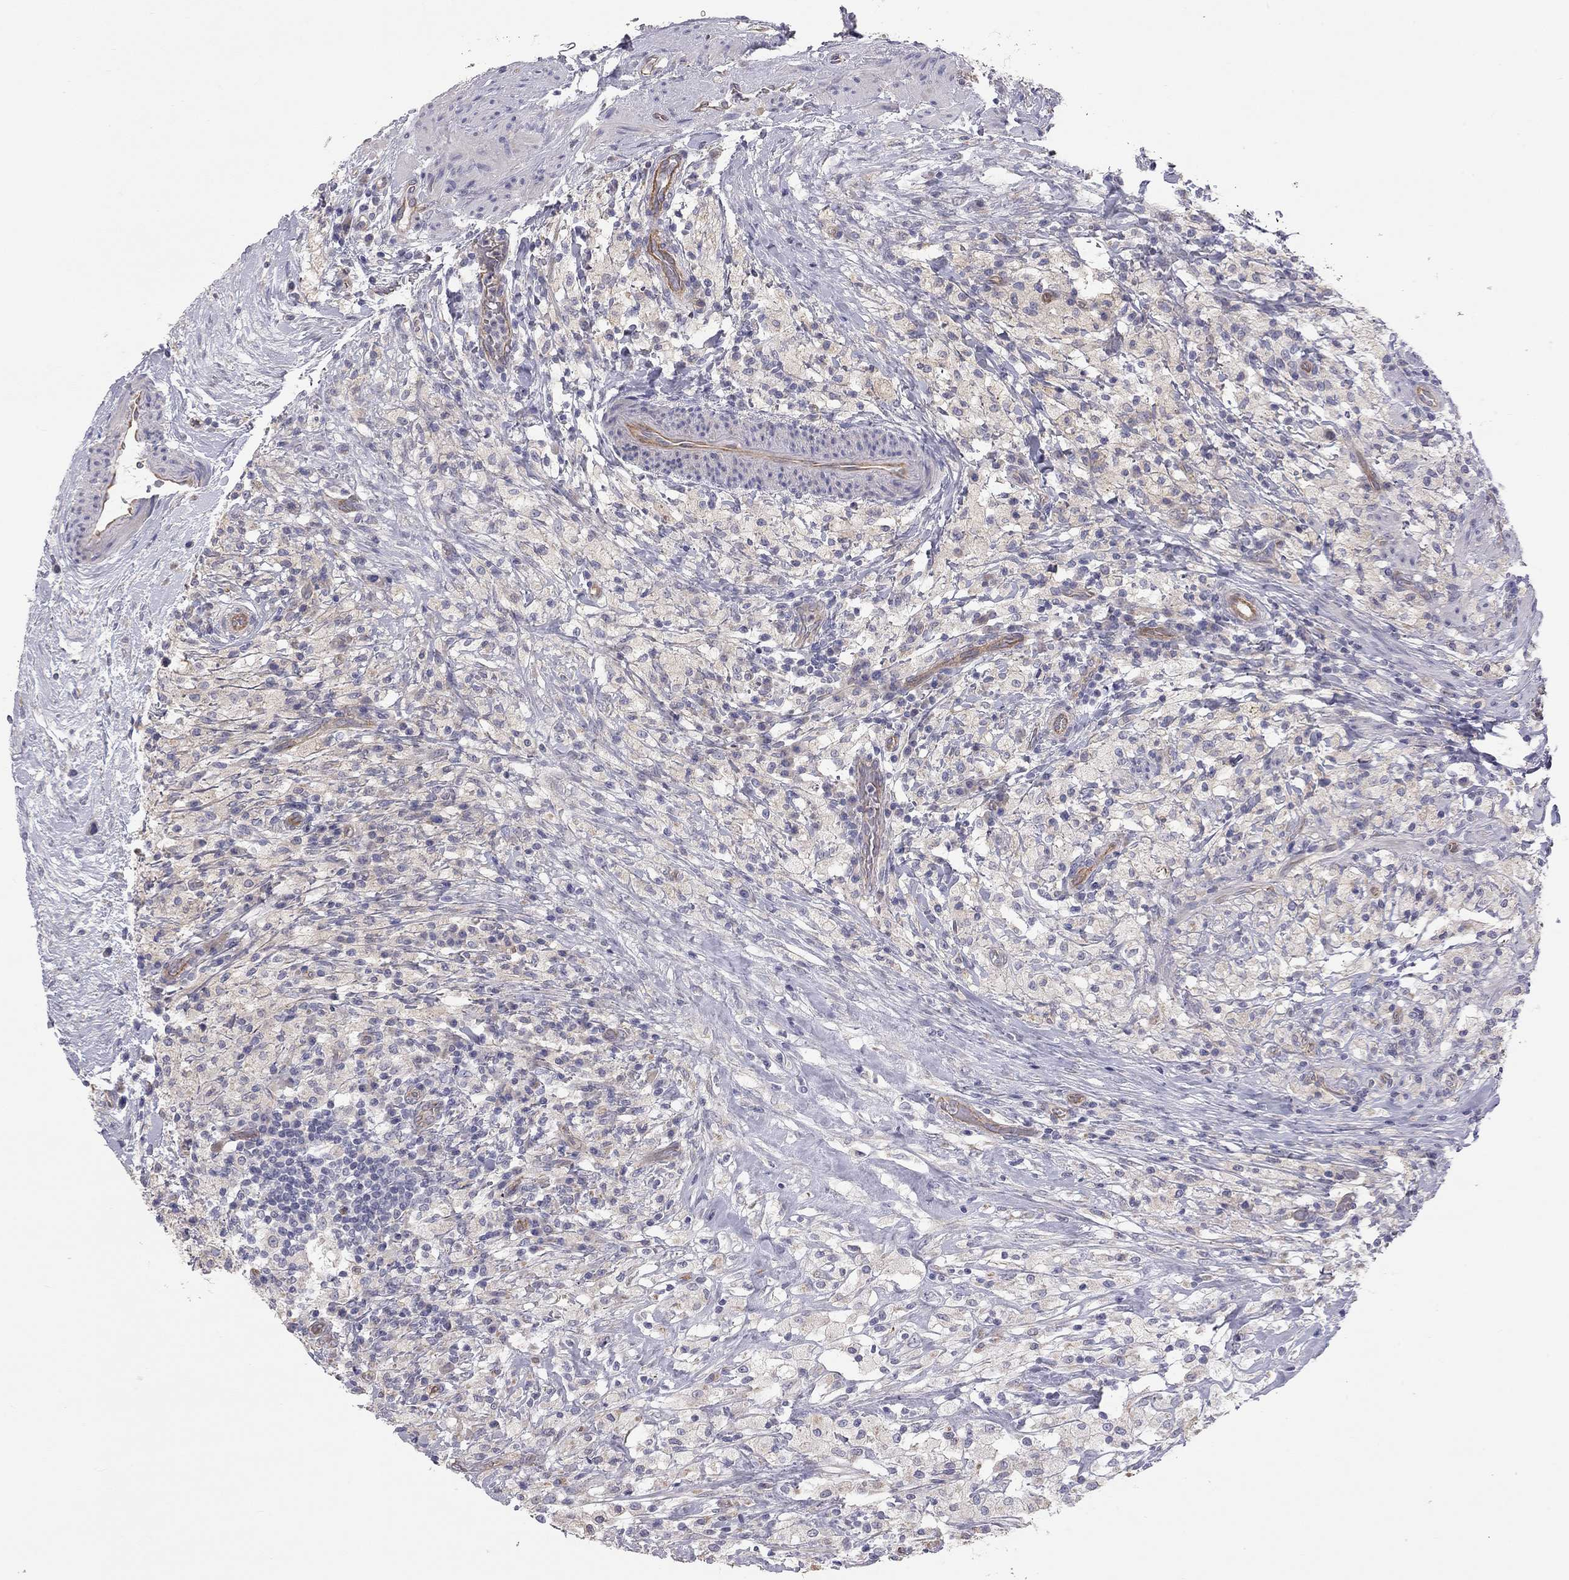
{"staining": {"intensity": "negative", "quantity": "none", "location": "none"}, "tissue": "testis cancer", "cell_type": "Tumor cells", "image_type": "cancer", "snomed": [{"axis": "morphology", "description": "Necrosis, NOS"}, {"axis": "morphology", "description": "Carcinoma, Embryonal, NOS"}, {"axis": "topography", "description": "Testis"}], "caption": "Immunohistochemistry of human testis cancer (embryonal carcinoma) reveals no expression in tumor cells.", "gene": "GPRC5B", "patient": {"sex": "male", "age": 19}}